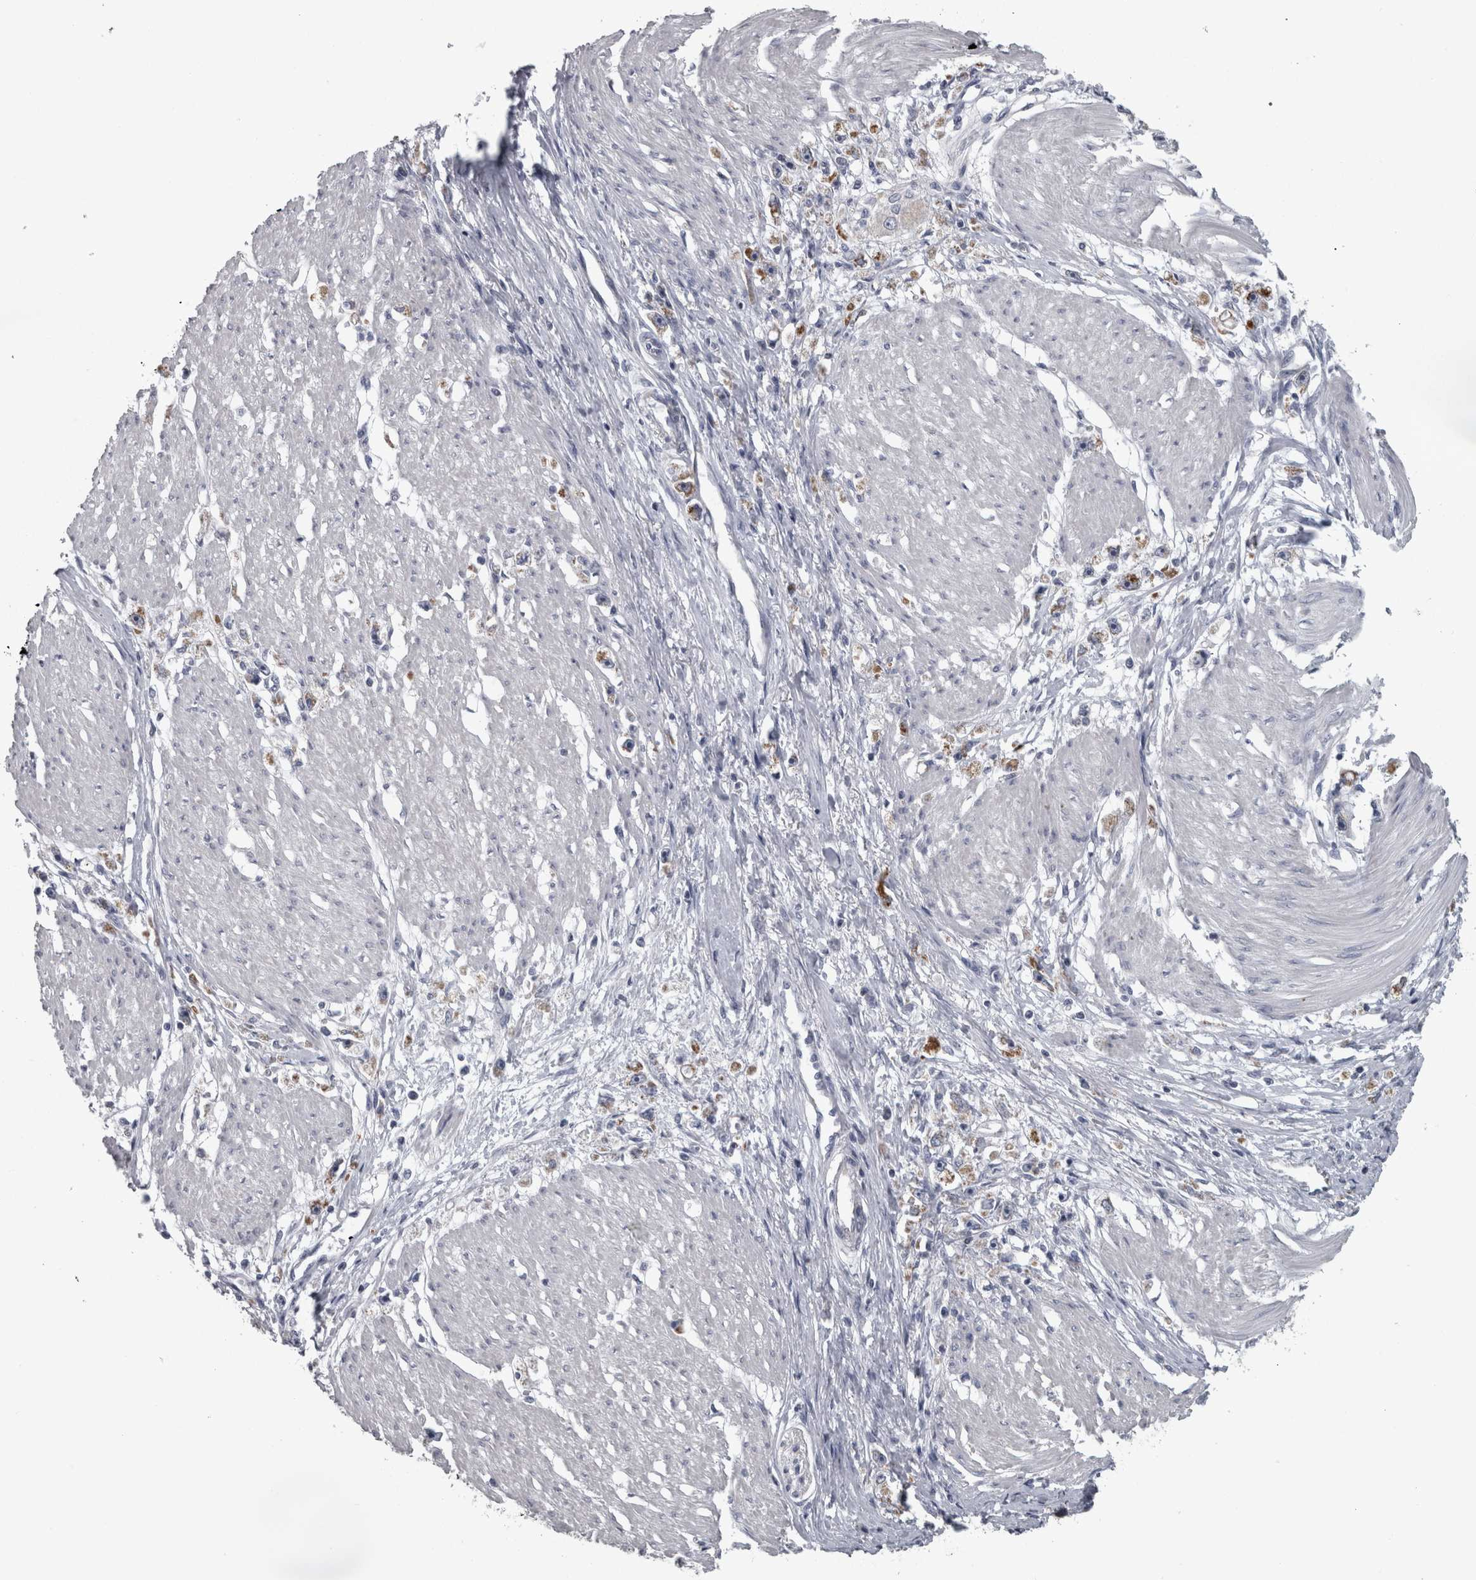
{"staining": {"intensity": "moderate", "quantity": "25%-75%", "location": "cytoplasmic/membranous"}, "tissue": "stomach cancer", "cell_type": "Tumor cells", "image_type": "cancer", "snomed": [{"axis": "morphology", "description": "Adenocarcinoma, NOS"}, {"axis": "topography", "description": "Stomach"}], "caption": "High-power microscopy captured an IHC image of stomach cancer (adenocarcinoma), revealing moderate cytoplasmic/membranous expression in about 25%-75% of tumor cells. Using DAB (brown) and hematoxylin (blue) stains, captured at high magnification using brightfield microscopy.", "gene": "DBT", "patient": {"sex": "female", "age": 59}}